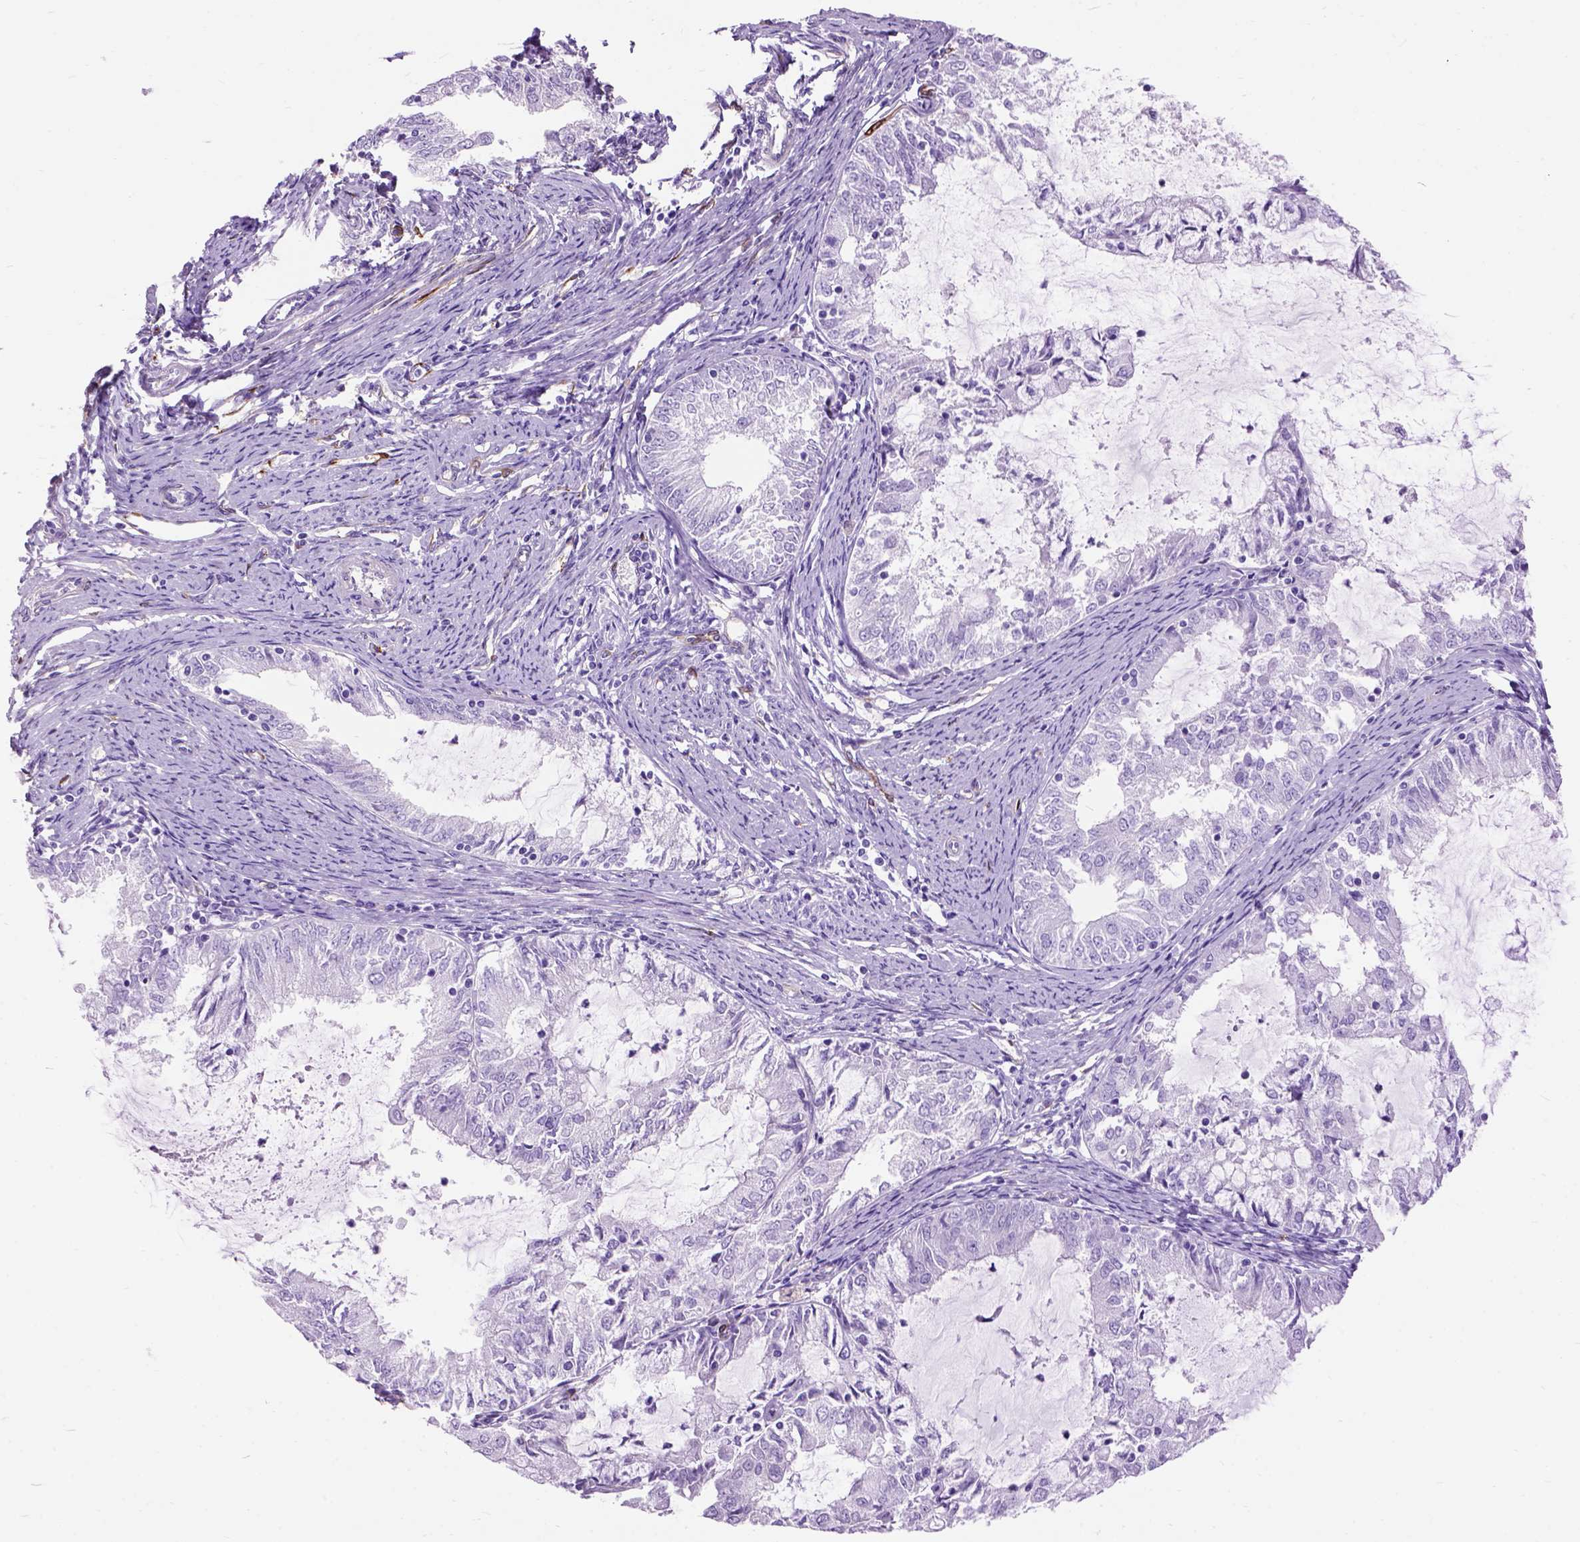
{"staining": {"intensity": "negative", "quantity": "none", "location": "none"}, "tissue": "endometrial cancer", "cell_type": "Tumor cells", "image_type": "cancer", "snomed": [{"axis": "morphology", "description": "Adenocarcinoma, NOS"}, {"axis": "topography", "description": "Endometrium"}], "caption": "Protein analysis of endometrial cancer (adenocarcinoma) shows no significant expression in tumor cells.", "gene": "MAPT", "patient": {"sex": "female", "age": 57}}